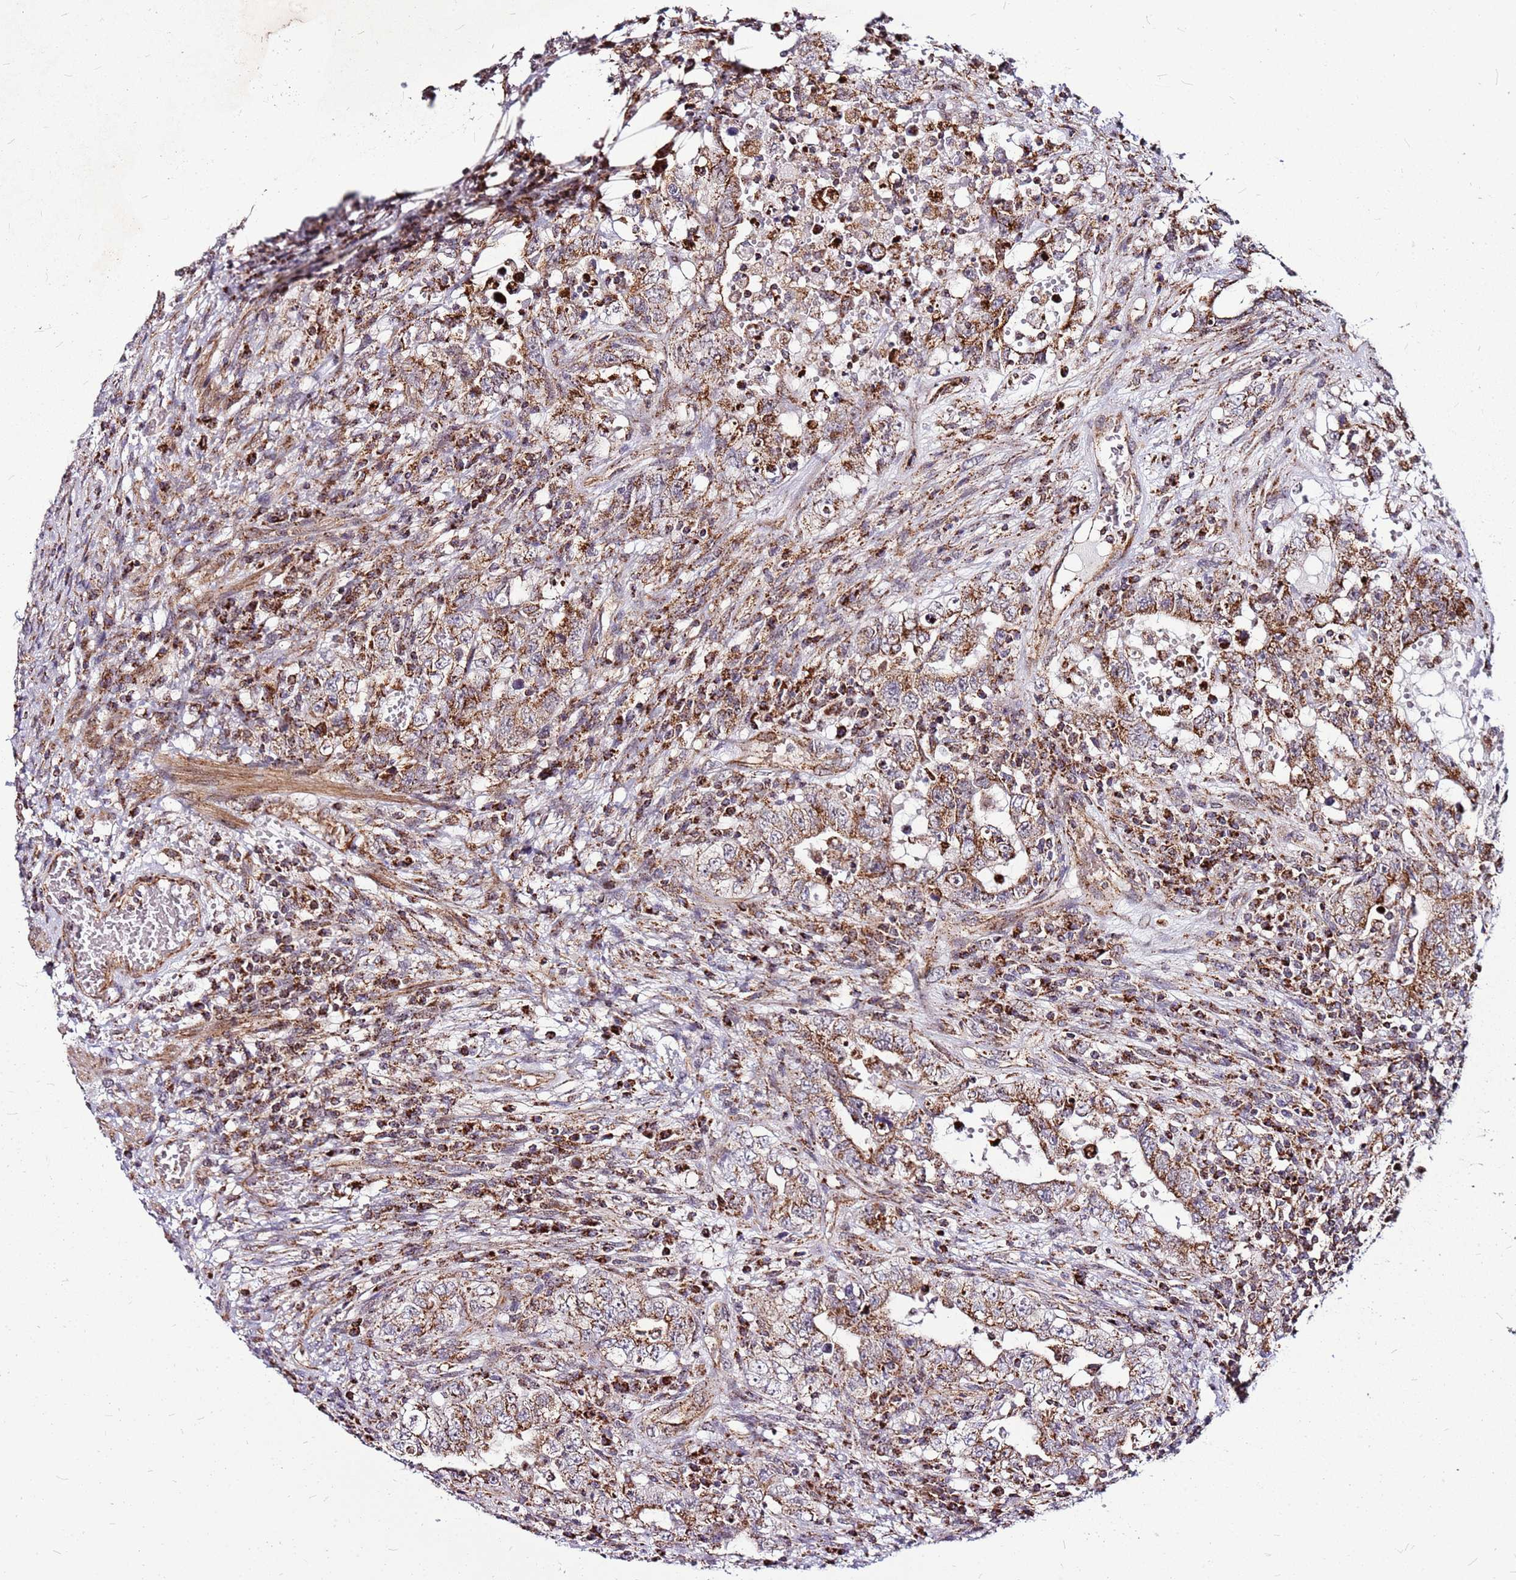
{"staining": {"intensity": "moderate", "quantity": ">75%", "location": "cytoplasmic/membranous"}, "tissue": "testis cancer", "cell_type": "Tumor cells", "image_type": "cancer", "snomed": [{"axis": "morphology", "description": "Carcinoma, Embryonal, NOS"}, {"axis": "topography", "description": "Testis"}], "caption": "Immunohistochemical staining of testis cancer exhibits medium levels of moderate cytoplasmic/membranous staining in approximately >75% of tumor cells.", "gene": "OR51T1", "patient": {"sex": "male", "age": 26}}